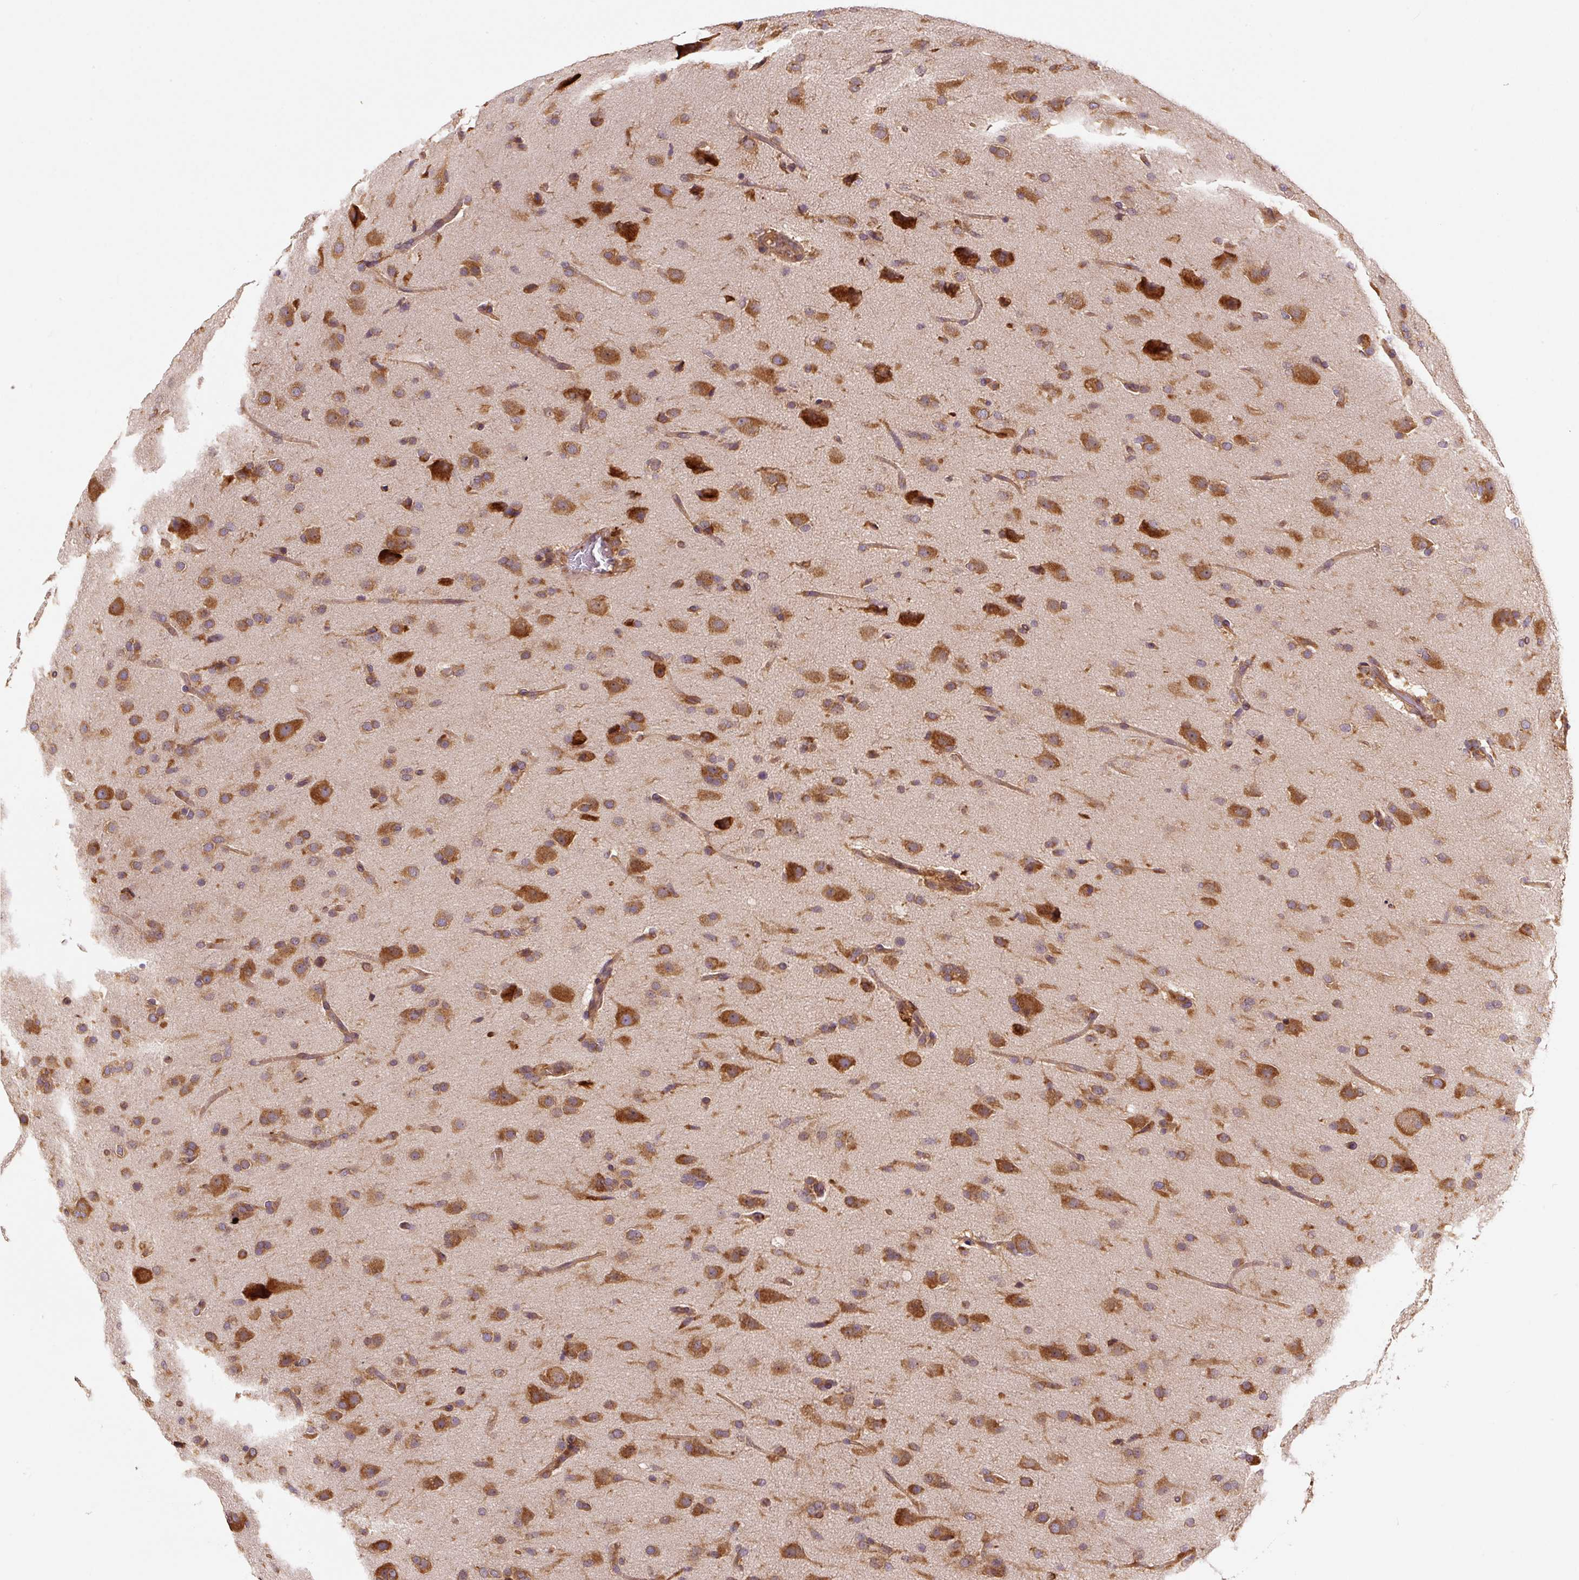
{"staining": {"intensity": "moderate", "quantity": ">75%", "location": "cytoplasmic/membranous"}, "tissue": "glioma", "cell_type": "Tumor cells", "image_type": "cancer", "snomed": [{"axis": "morphology", "description": "Glioma, malignant, Low grade"}, {"axis": "topography", "description": "Brain"}], "caption": "Human glioma stained with a brown dye shows moderate cytoplasmic/membranous positive staining in about >75% of tumor cells.", "gene": "EIF2S2", "patient": {"sex": "male", "age": 65}}